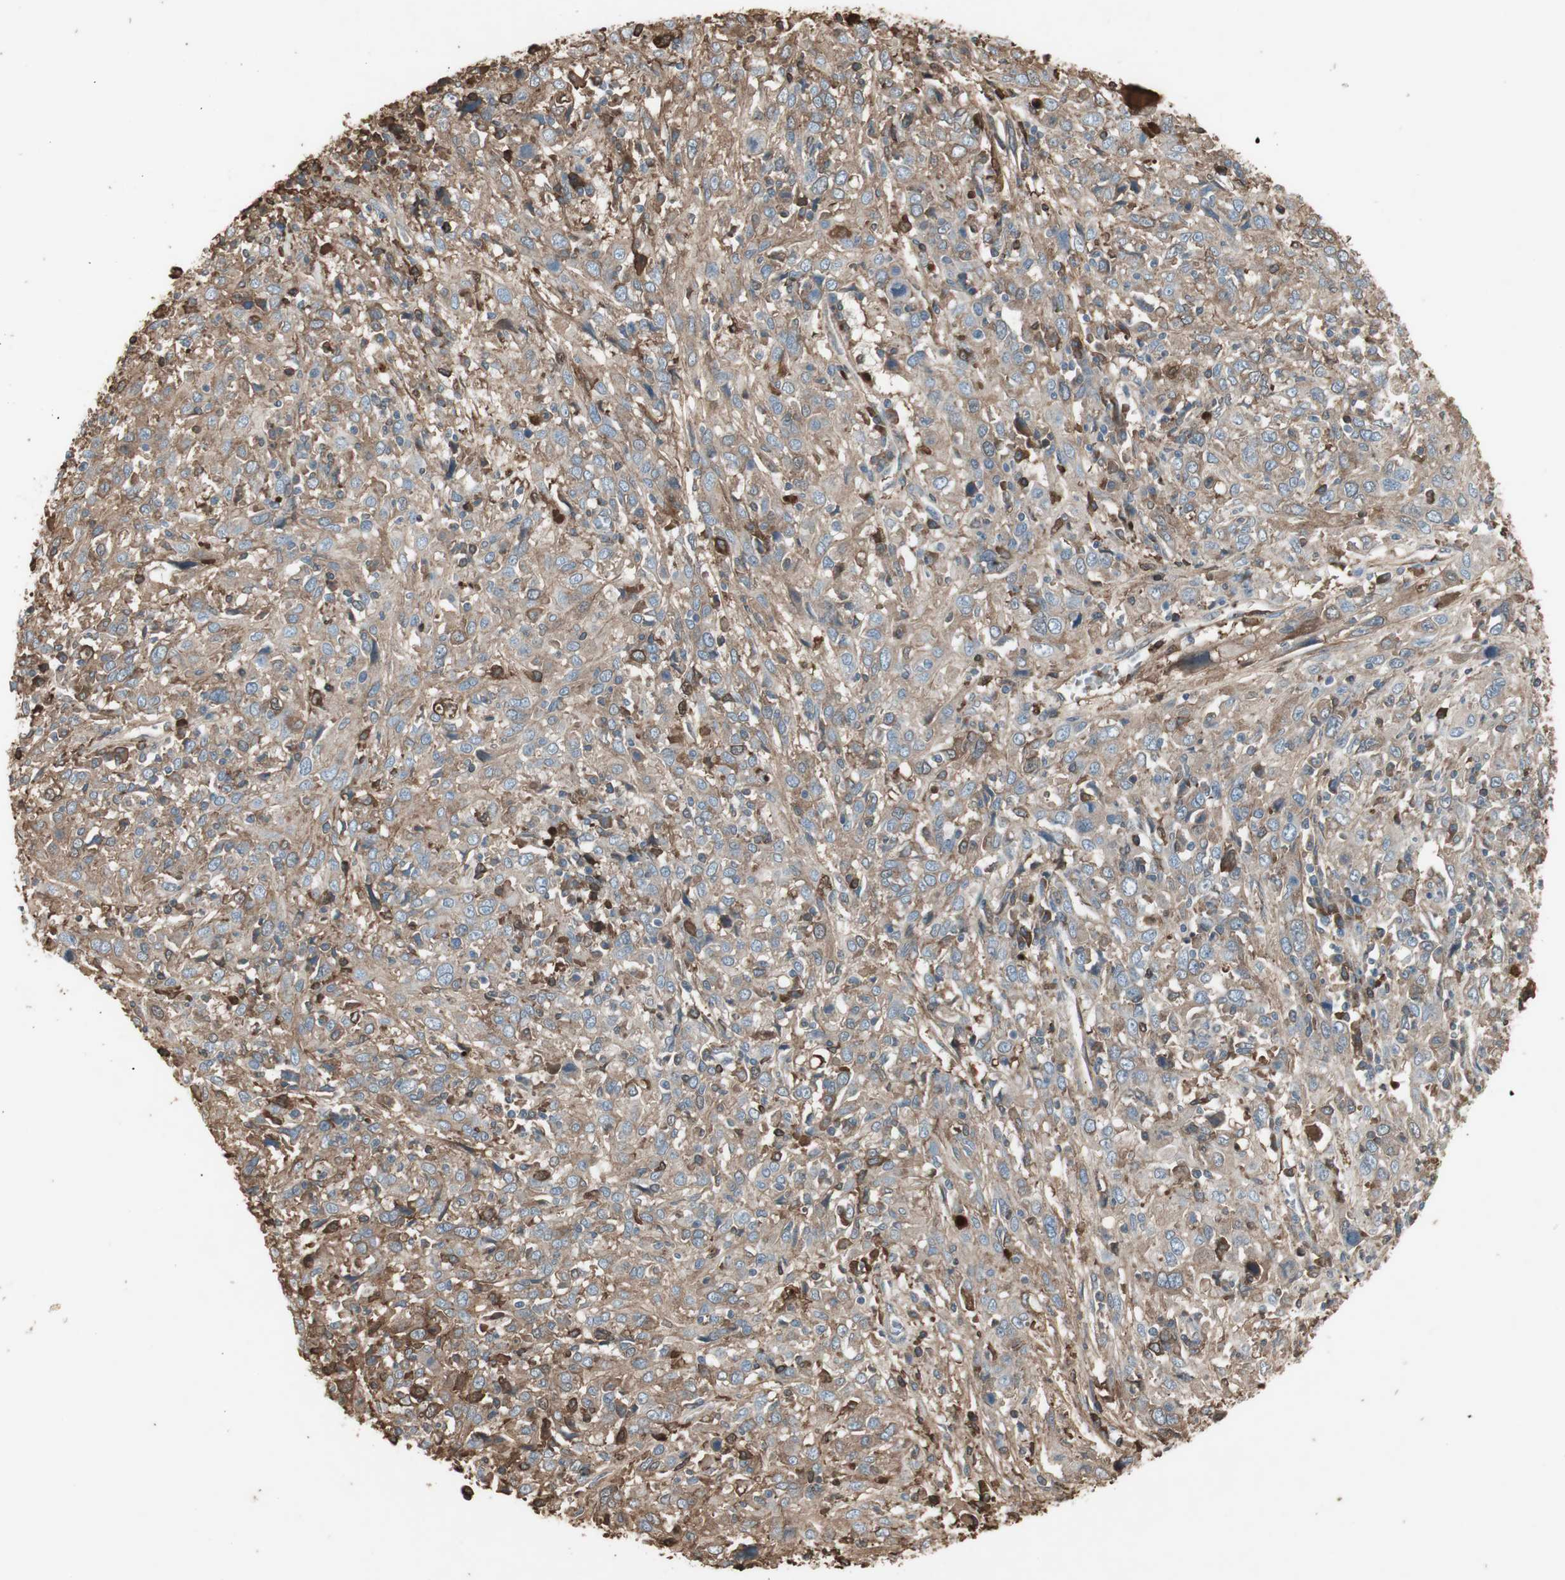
{"staining": {"intensity": "weak", "quantity": ">75%", "location": "cytoplasmic/membranous"}, "tissue": "cervical cancer", "cell_type": "Tumor cells", "image_type": "cancer", "snomed": [{"axis": "morphology", "description": "Squamous cell carcinoma, NOS"}, {"axis": "topography", "description": "Cervix"}], "caption": "Immunohistochemistry (IHC) photomicrograph of cervical squamous cell carcinoma stained for a protein (brown), which demonstrates low levels of weak cytoplasmic/membranous expression in approximately >75% of tumor cells.", "gene": "MMP14", "patient": {"sex": "female", "age": 46}}